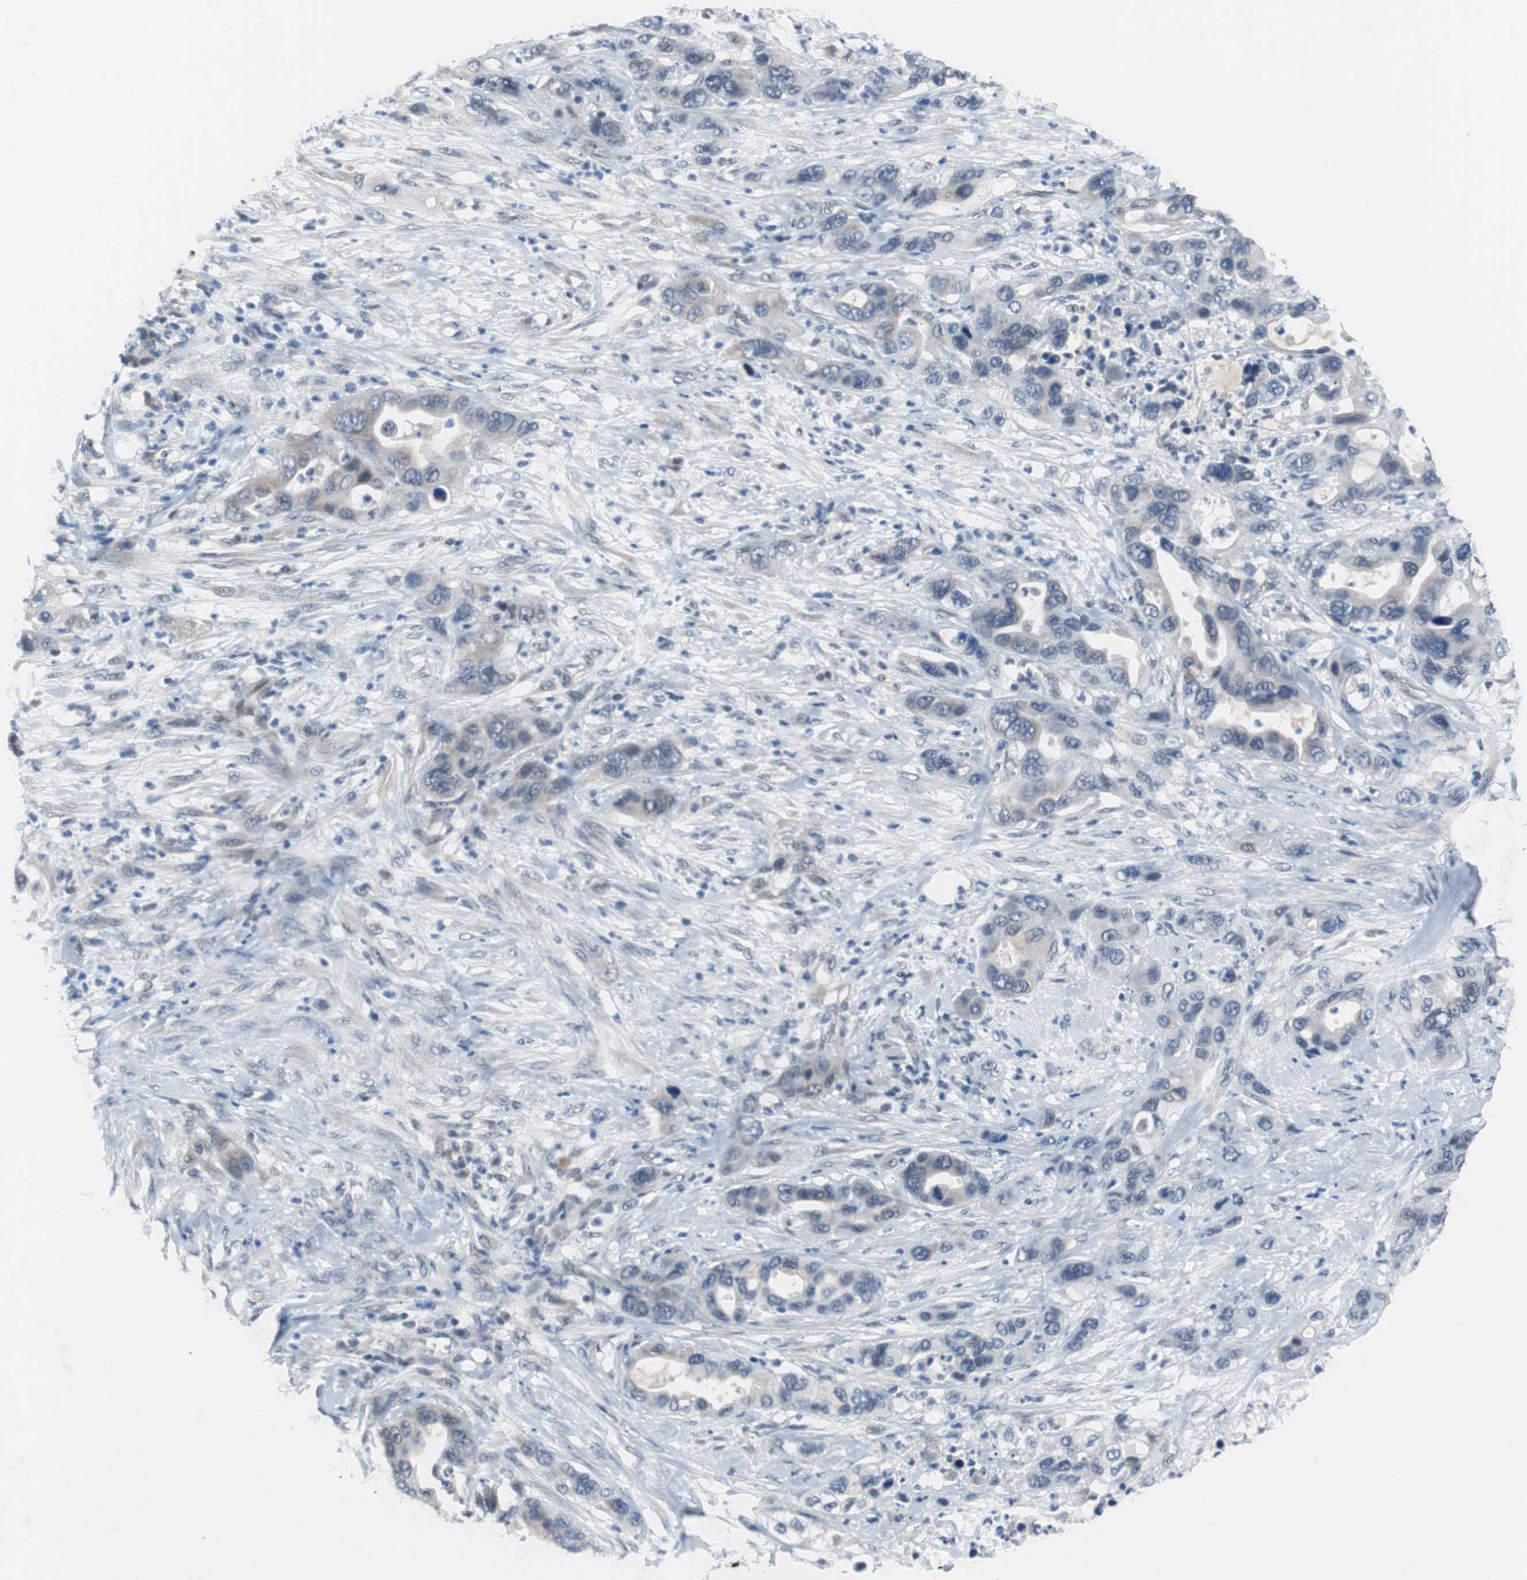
{"staining": {"intensity": "weak", "quantity": "<25%", "location": "cytoplasmic/membranous"}, "tissue": "pancreatic cancer", "cell_type": "Tumor cells", "image_type": "cancer", "snomed": [{"axis": "morphology", "description": "Adenocarcinoma, NOS"}, {"axis": "topography", "description": "Pancreas"}], "caption": "A high-resolution photomicrograph shows immunohistochemistry (IHC) staining of adenocarcinoma (pancreatic), which shows no significant expression in tumor cells. (Stains: DAB immunohistochemistry (IHC) with hematoxylin counter stain, Microscopy: brightfield microscopy at high magnification).", "gene": "TP63", "patient": {"sex": "female", "age": 71}}